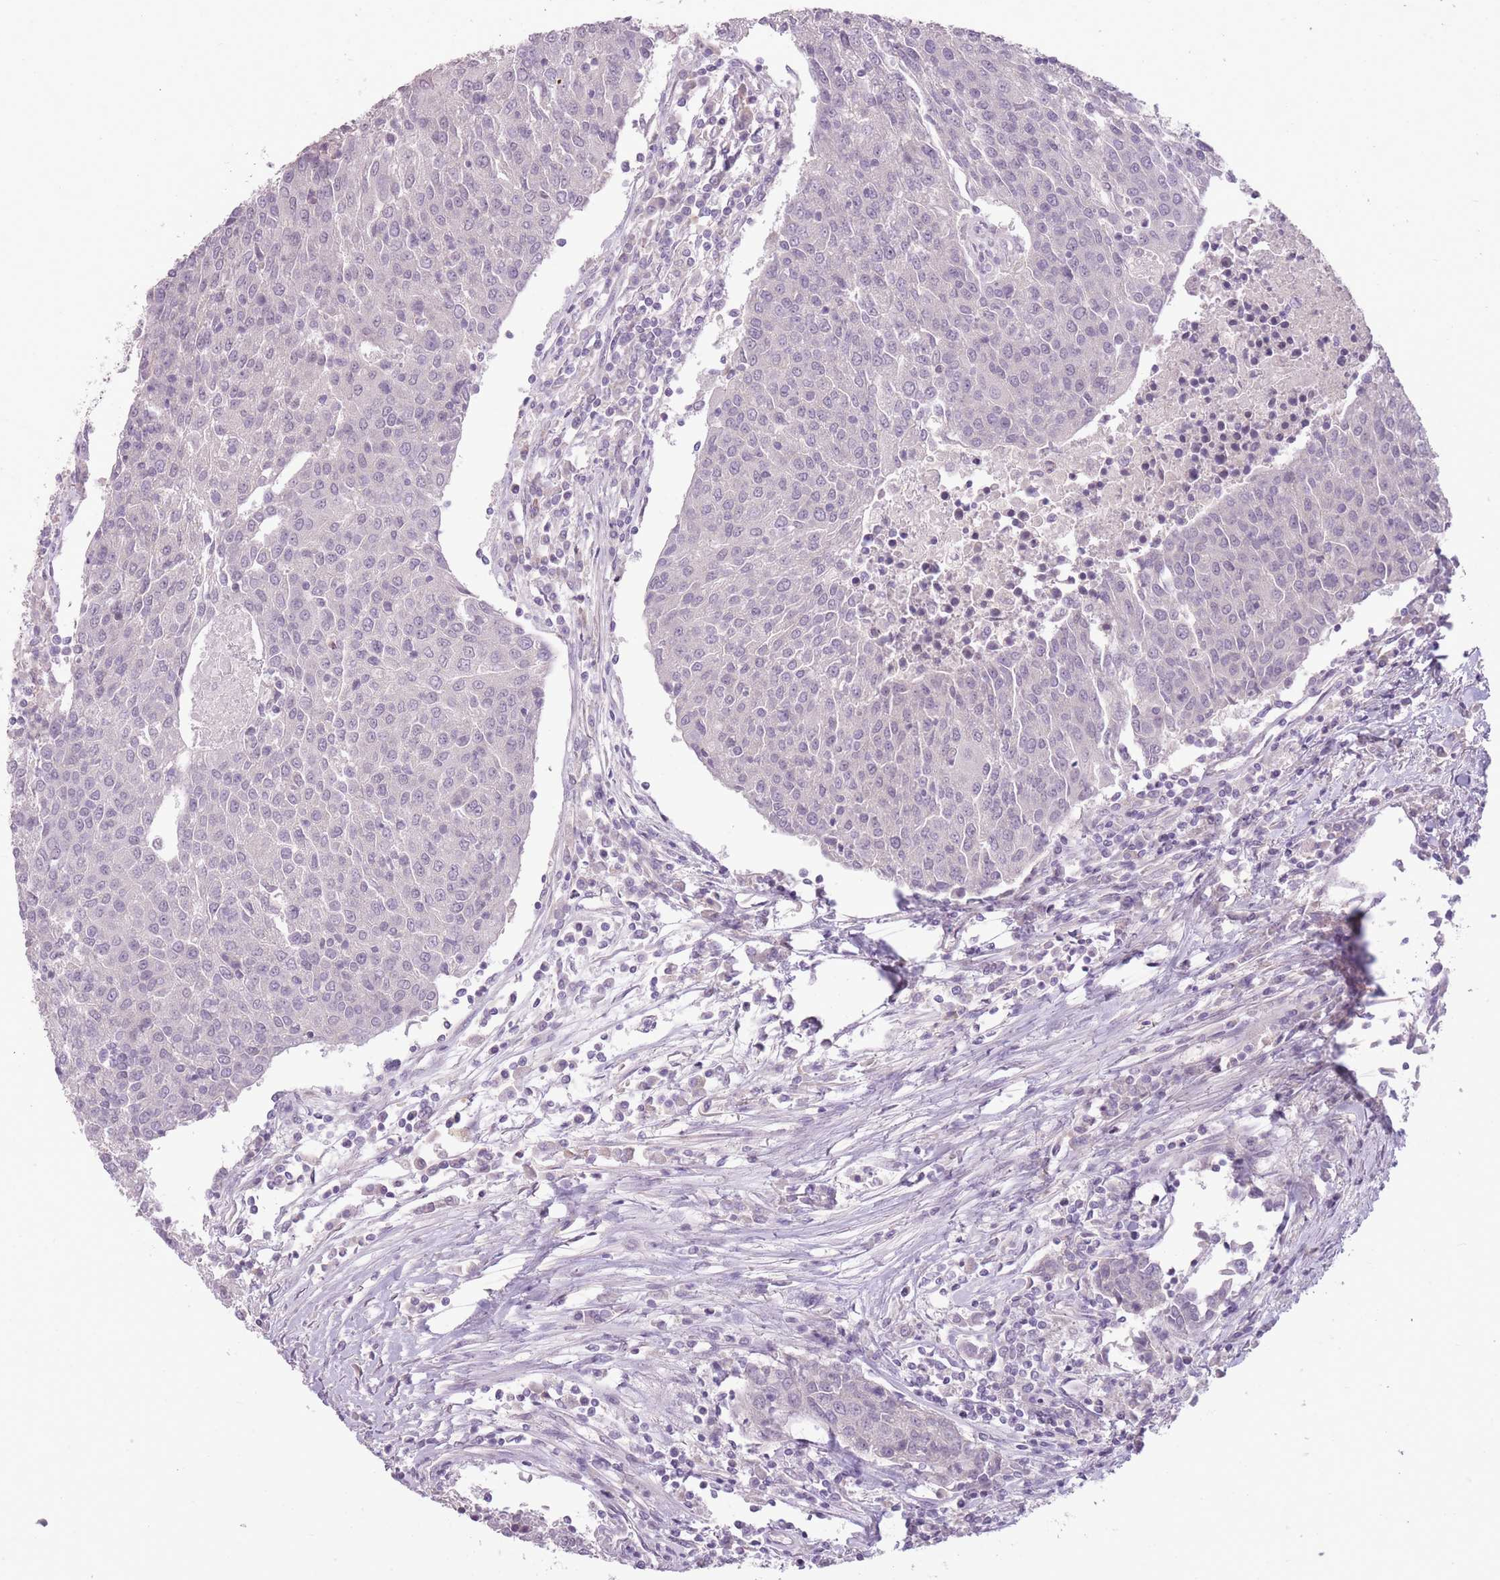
{"staining": {"intensity": "negative", "quantity": "none", "location": "none"}, "tissue": "urothelial cancer", "cell_type": "Tumor cells", "image_type": "cancer", "snomed": [{"axis": "morphology", "description": "Urothelial carcinoma, High grade"}, {"axis": "topography", "description": "Urinary bladder"}], "caption": "Tumor cells are negative for brown protein staining in high-grade urothelial carcinoma.", "gene": "ZBTB24", "patient": {"sex": "female", "age": 85}}